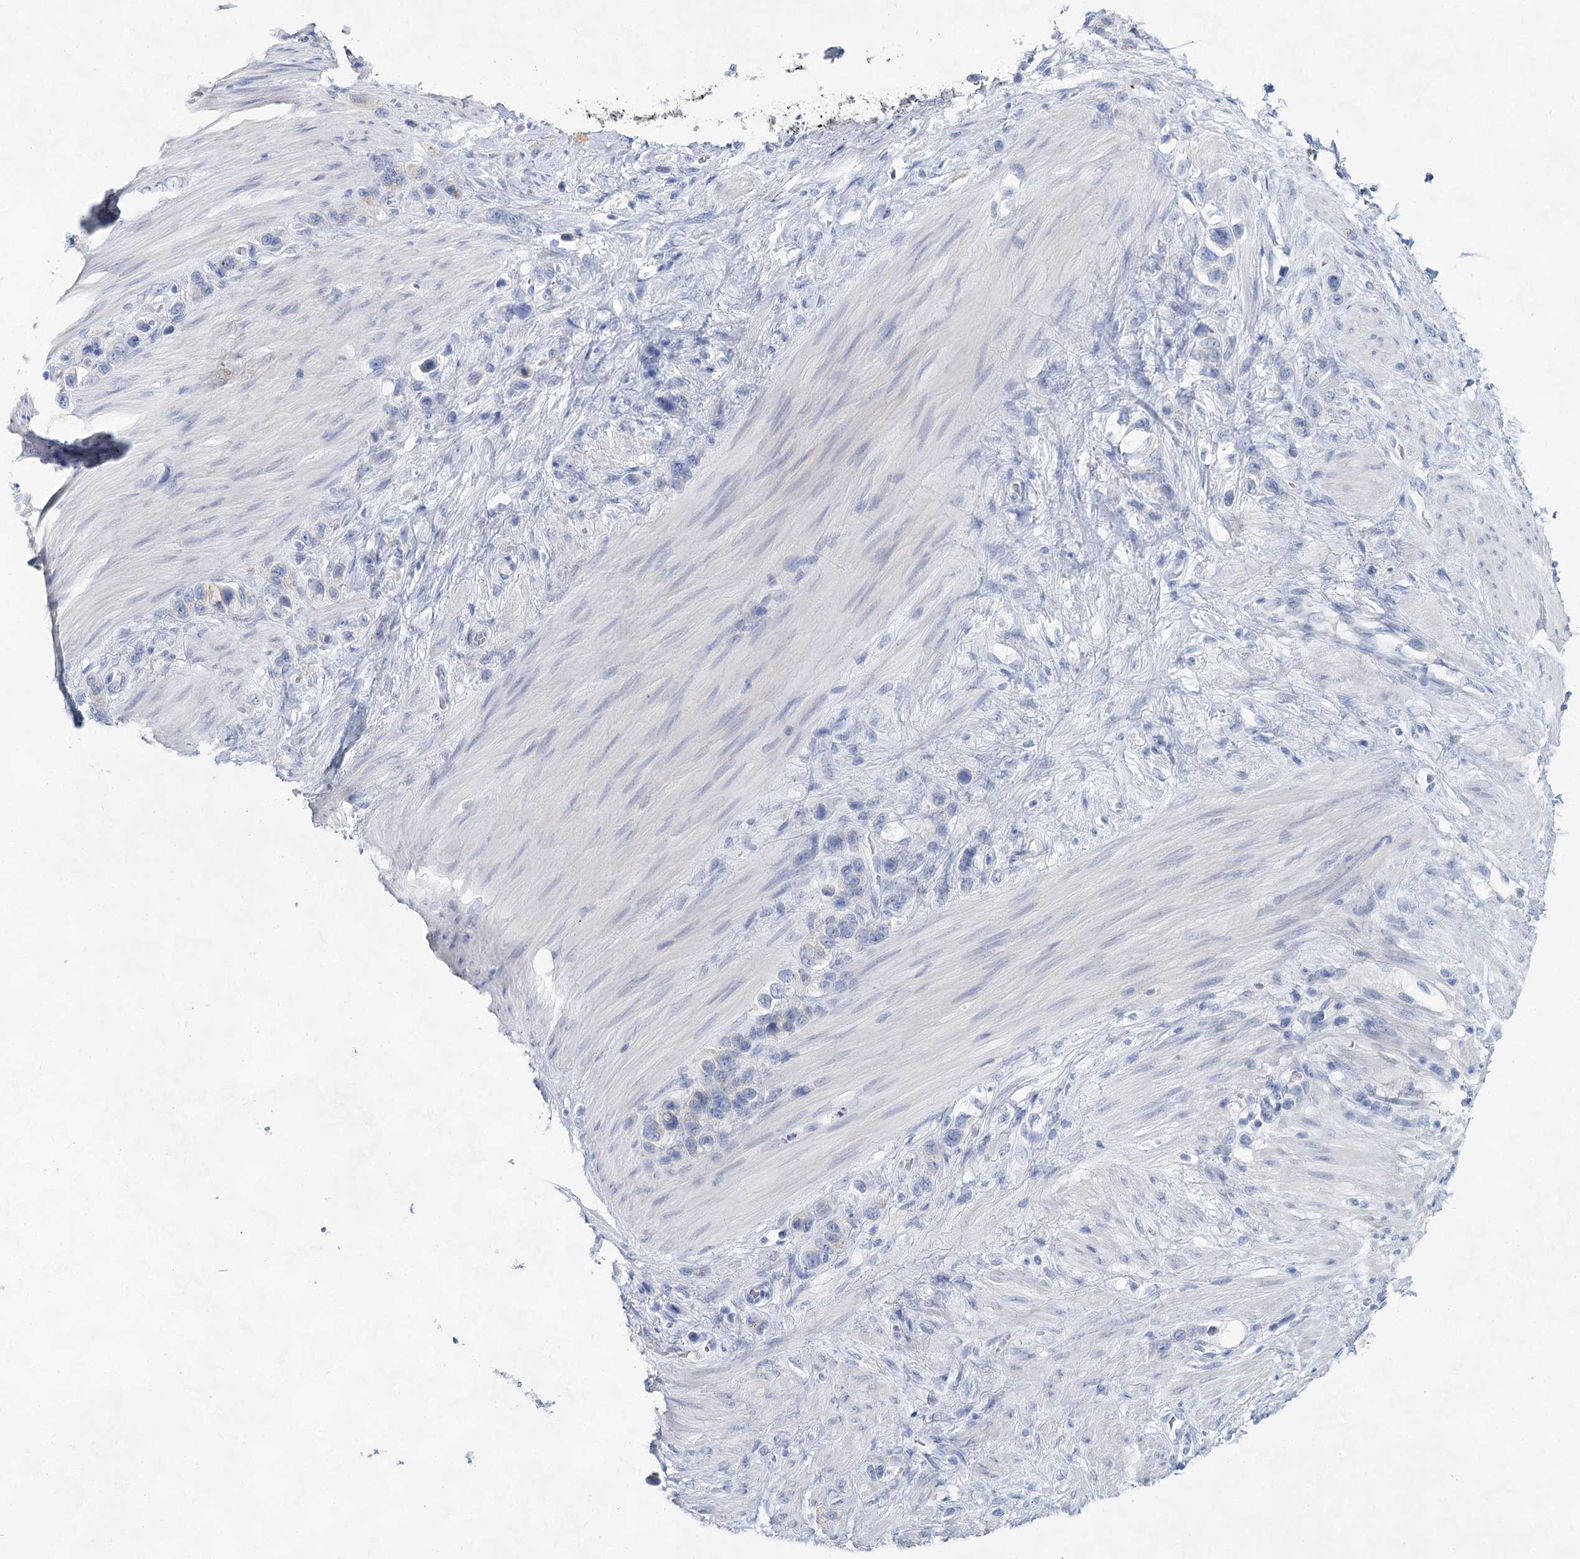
{"staining": {"intensity": "negative", "quantity": "none", "location": "none"}, "tissue": "stomach cancer", "cell_type": "Tumor cells", "image_type": "cancer", "snomed": [{"axis": "morphology", "description": "Adenocarcinoma, NOS"}, {"axis": "morphology", "description": "Adenocarcinoma, High grade"}, {"axis": "topography", "description": "Stomach, upper"}, {"axis": "topography", "description": "Stomach, lower"}], "caption": "Image shows no protein positivity in tumor cells of stomach cancer tissue.", "gene": "SLC17A2", "patient": {"sex": "female", "age": 65}}